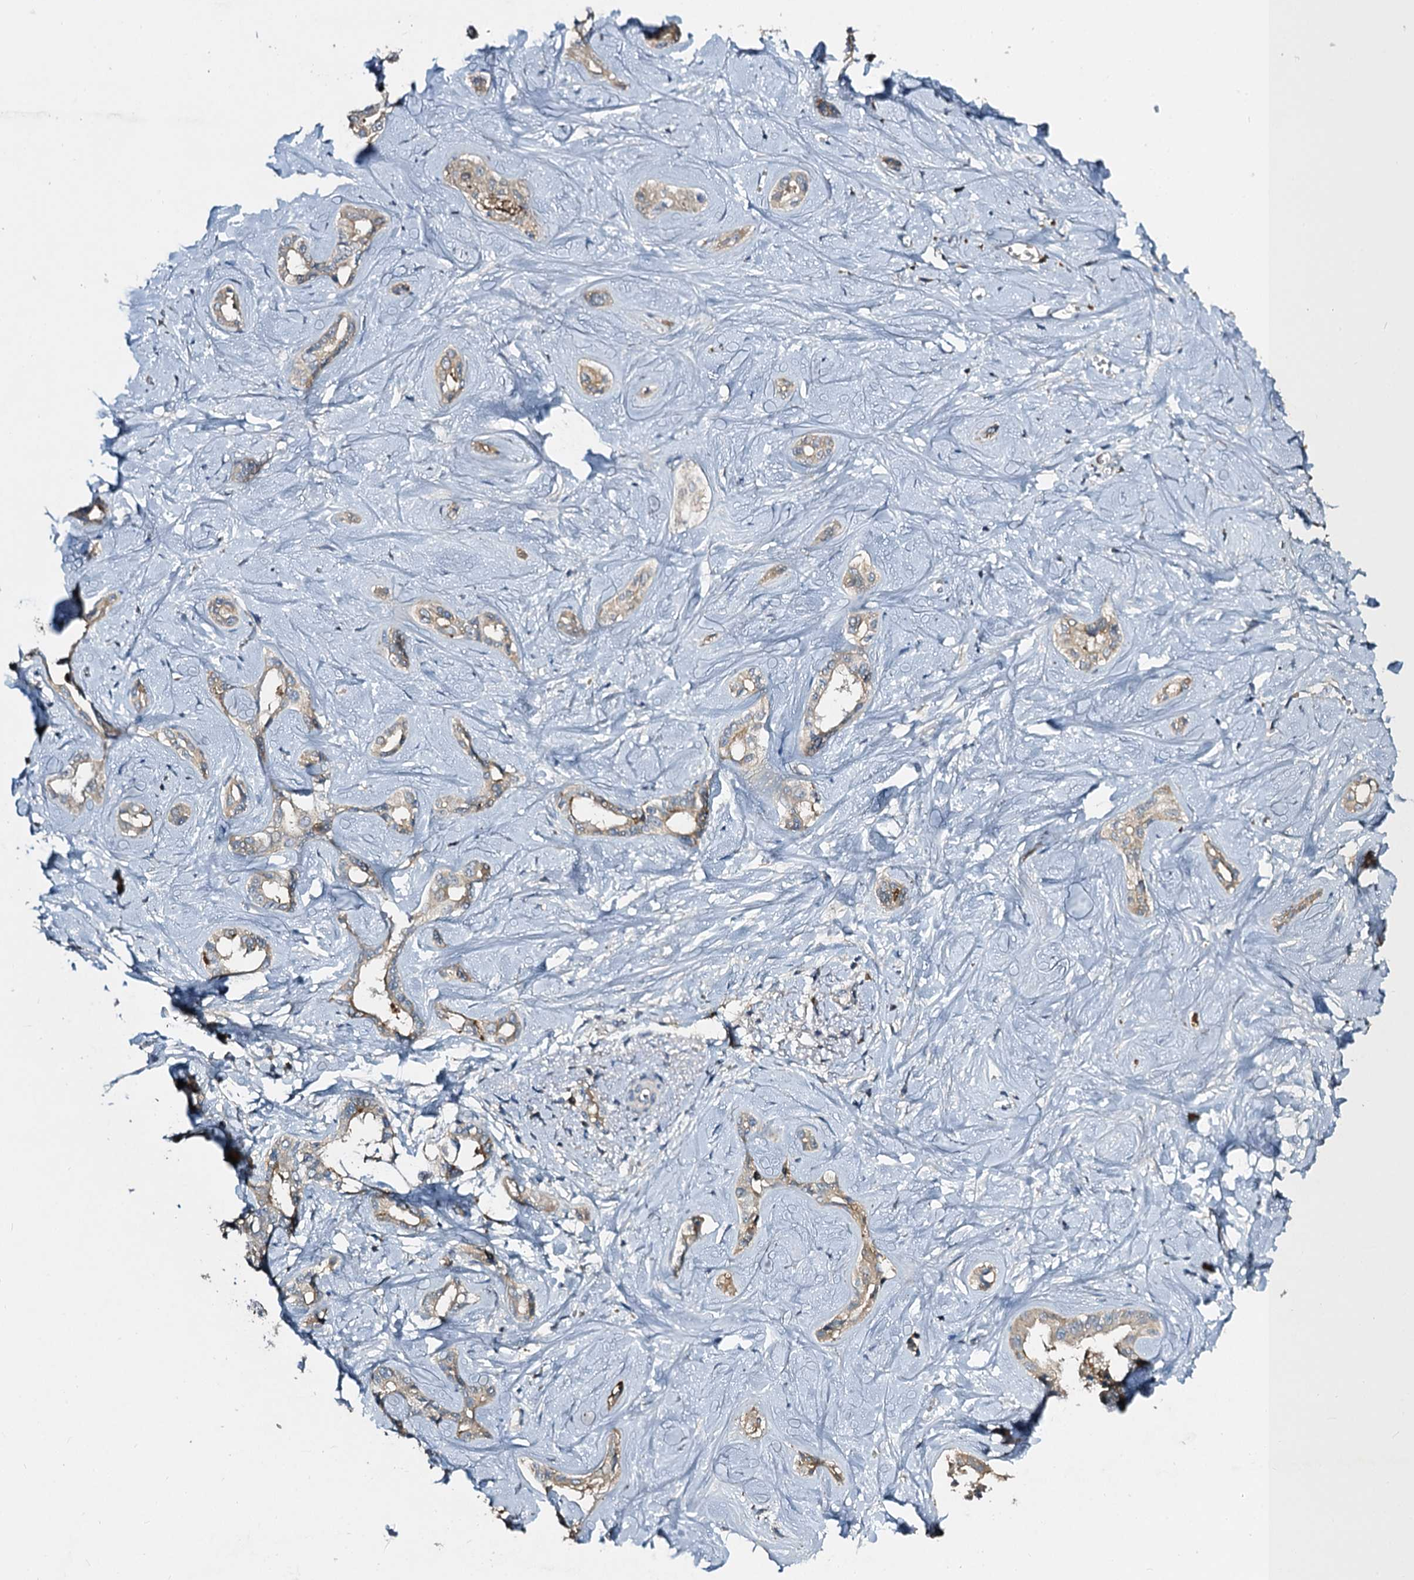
{"staining": {"intensity": "weak", "quantity": "<25%", "location": "cytoplasmic/membranous"}, "tissue": "liver cancer", "cell_type": "Tumor cells", "image_type": "cancer", "snomed": [{"axis": "morphology", "description": "Cholangiocarcinoma"}, {"axis": "topography", "description": "Liver"}], "caption": "Liver cholangiocarcinoma was stained to show a protein in brown. There is no significant staining in tumor cells.", "gene": "SLC11A2", "patient": {"sex": "female", "age": 77}}